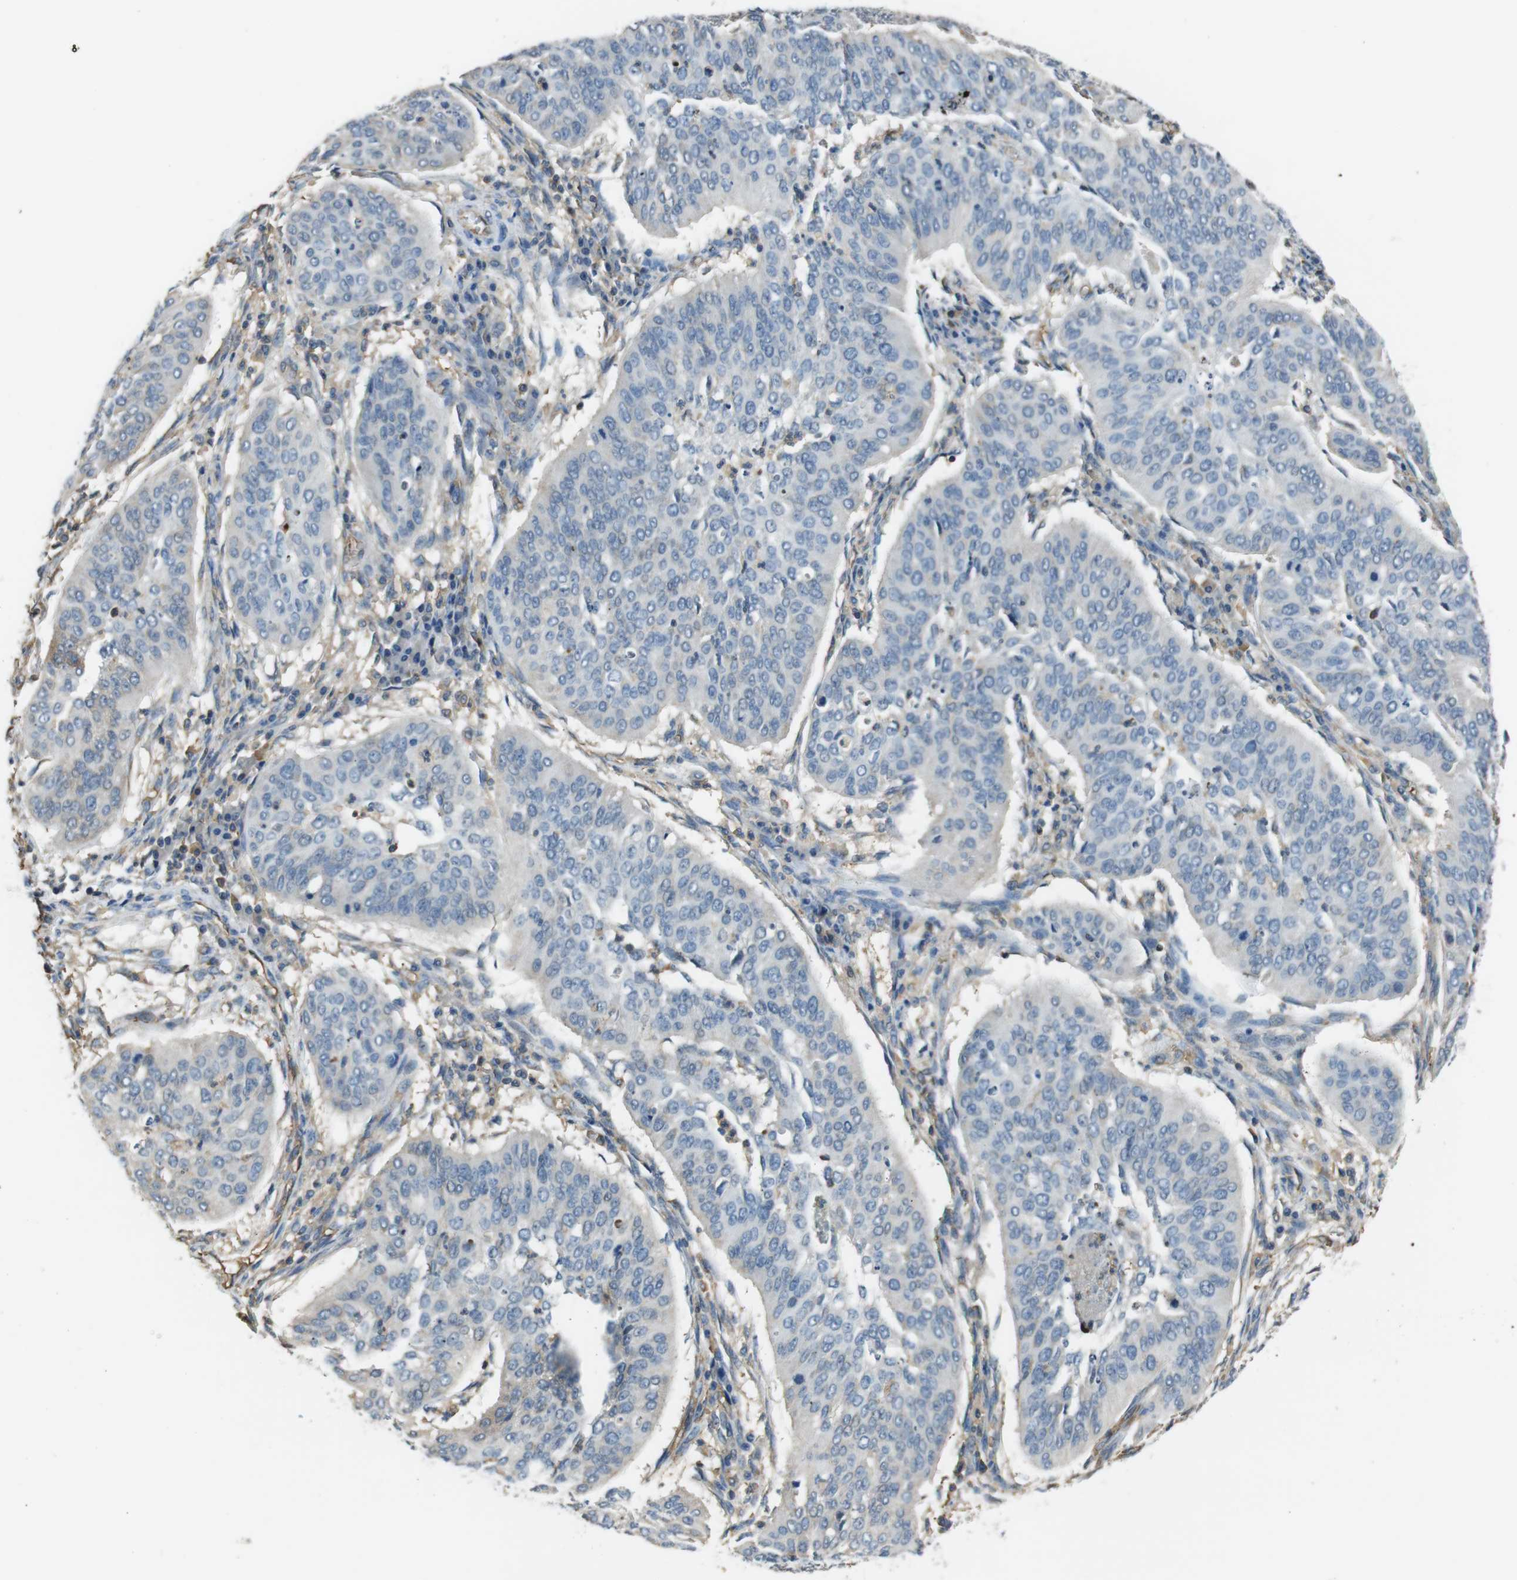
{"staining": {"intensity": "negative", "quantity": "none", "location": "none"}, "tissue": "cervical cancer", "cell_type": "Tumor cells", "image_type": "cancer", "snomed": [{"axis": "morphology", "description": "Normal tissue, NOS"}, {"axis": "morphology", "description": "Squamous cell carcinoma, NOS"}, {"axis": "topography", "description": "Cervix"}], "caption": "An image of human cervical cancer is negative for staining in tumor cells.", "gene": "FCAR", "patient": {"sex": "female", "age": 39}}